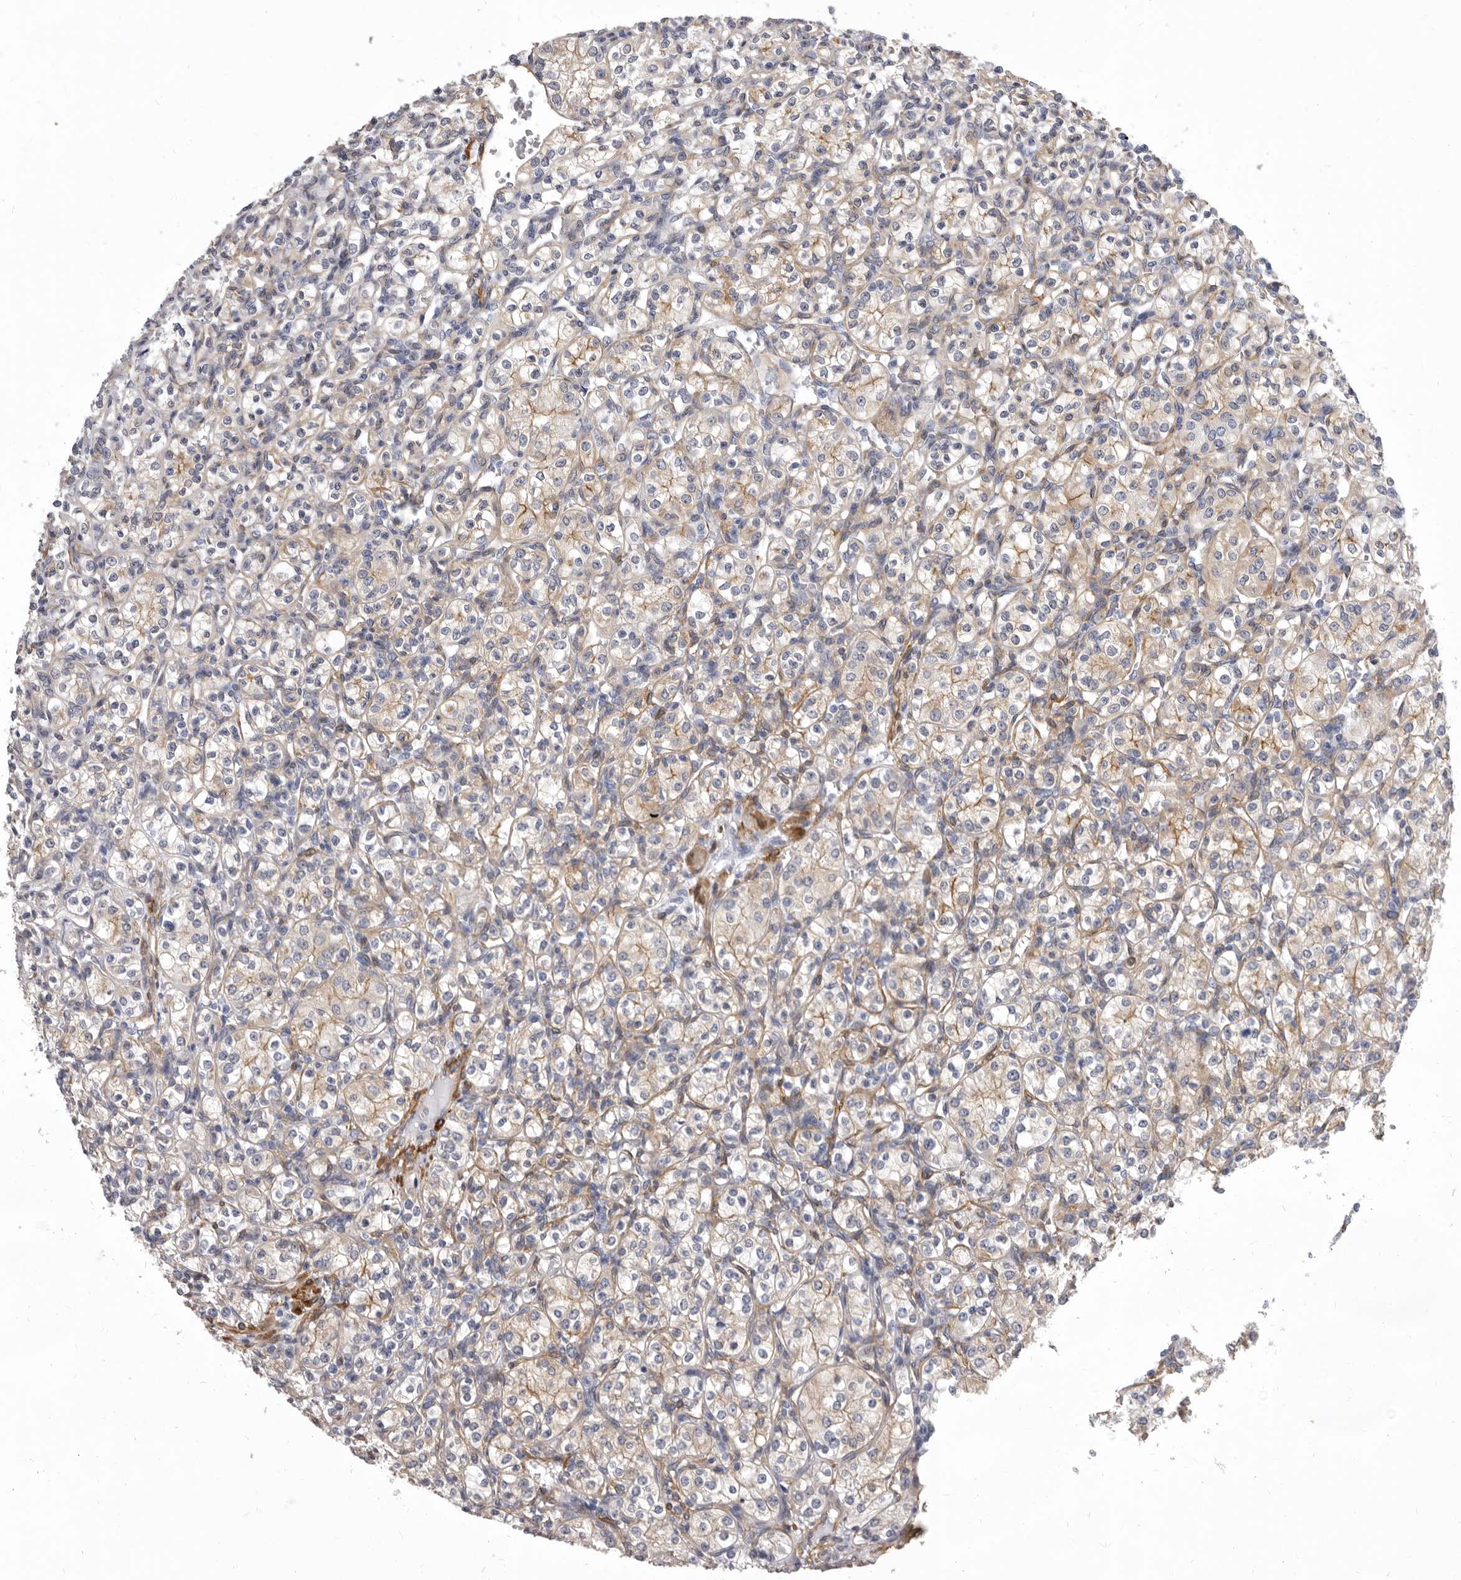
{"staining": {"intensity": "weak", "quantity": "<25%", "location": "cytoplasmic/membranous"}, "tissue": "renal cancer", "cell_type": "Tumor cells", "image_type": "cancer", "snomed": [{"axis": "morphology", "description": "Adenocarcinoma, NOS"}, {"axis": "topography", "description": "Kidney"}], "caption": "High power microscopy photomicrograph of an immunohistochemistry (IHC) photomicrograph of renal cancer (adenocarcinoma), revealing no significant staining in tumor cells. The staining is performed using DAB brown chromogen with nuclei counter-stained in using hematoxylin.", "gene": "ENAH", "patient": {"sex": "male", "age": 77}}